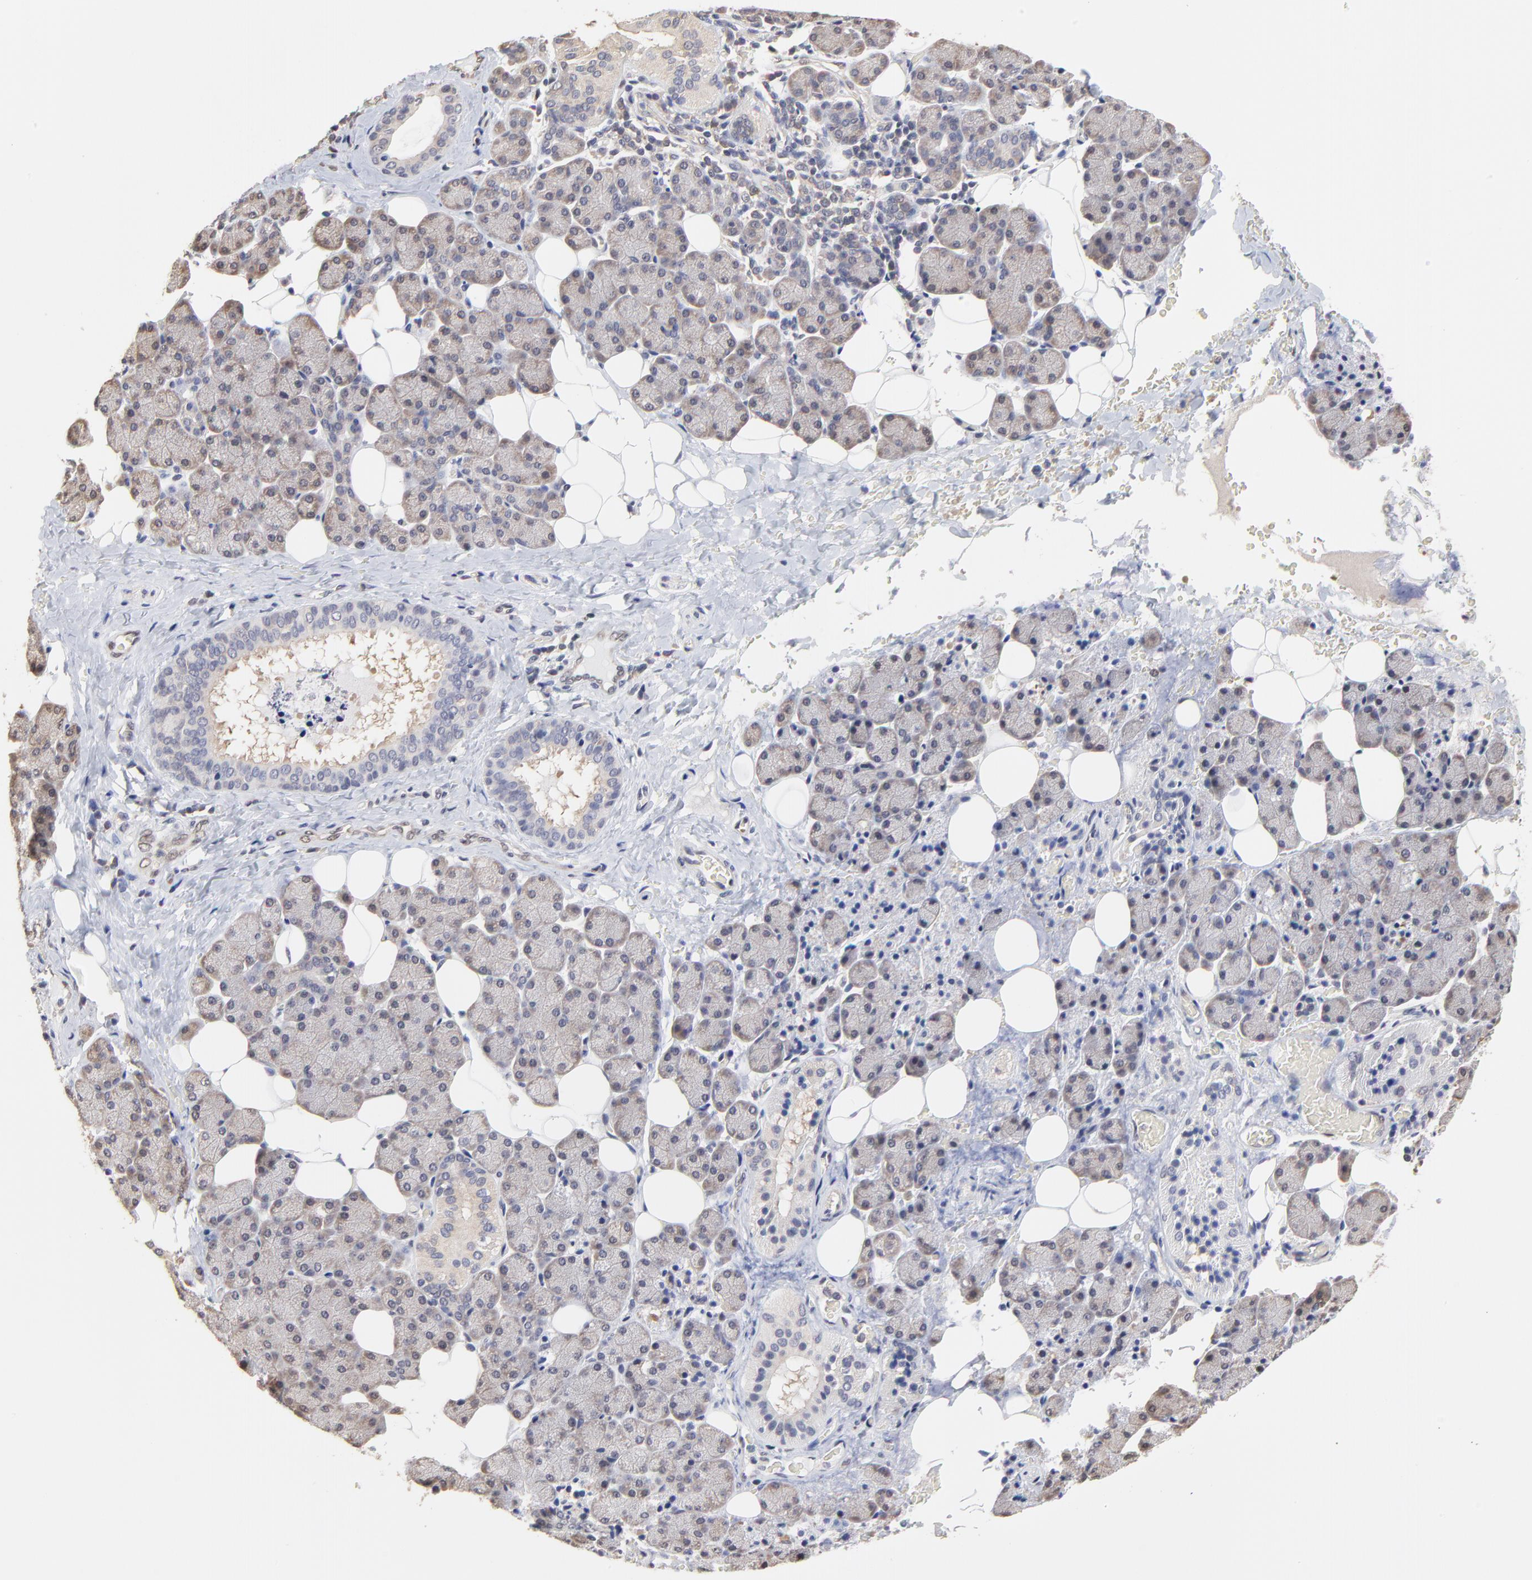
{"staining": {"intensity": "weak", "quantity": "25%-75%", "location": "cytoplasmic/membranous"}, "tissue": "salivary gland", "cell_type": "Glandular cells", "image_type": "normal", "snomed": [{"axis": "morphology", "description": "Normal tissue, NOS"}, {"axis": "topography", "description": "Lymph node"}, {"axis": "topography", "description": "Salivary gland"}], "caption": "Salivary gland stained with a brown dye exhibits weak cytoplasmic/membranous positive expression in about 25%-75% of glandular cells.", "gene": "CCT2", "patient": {"sex": "male", "age": 8}}